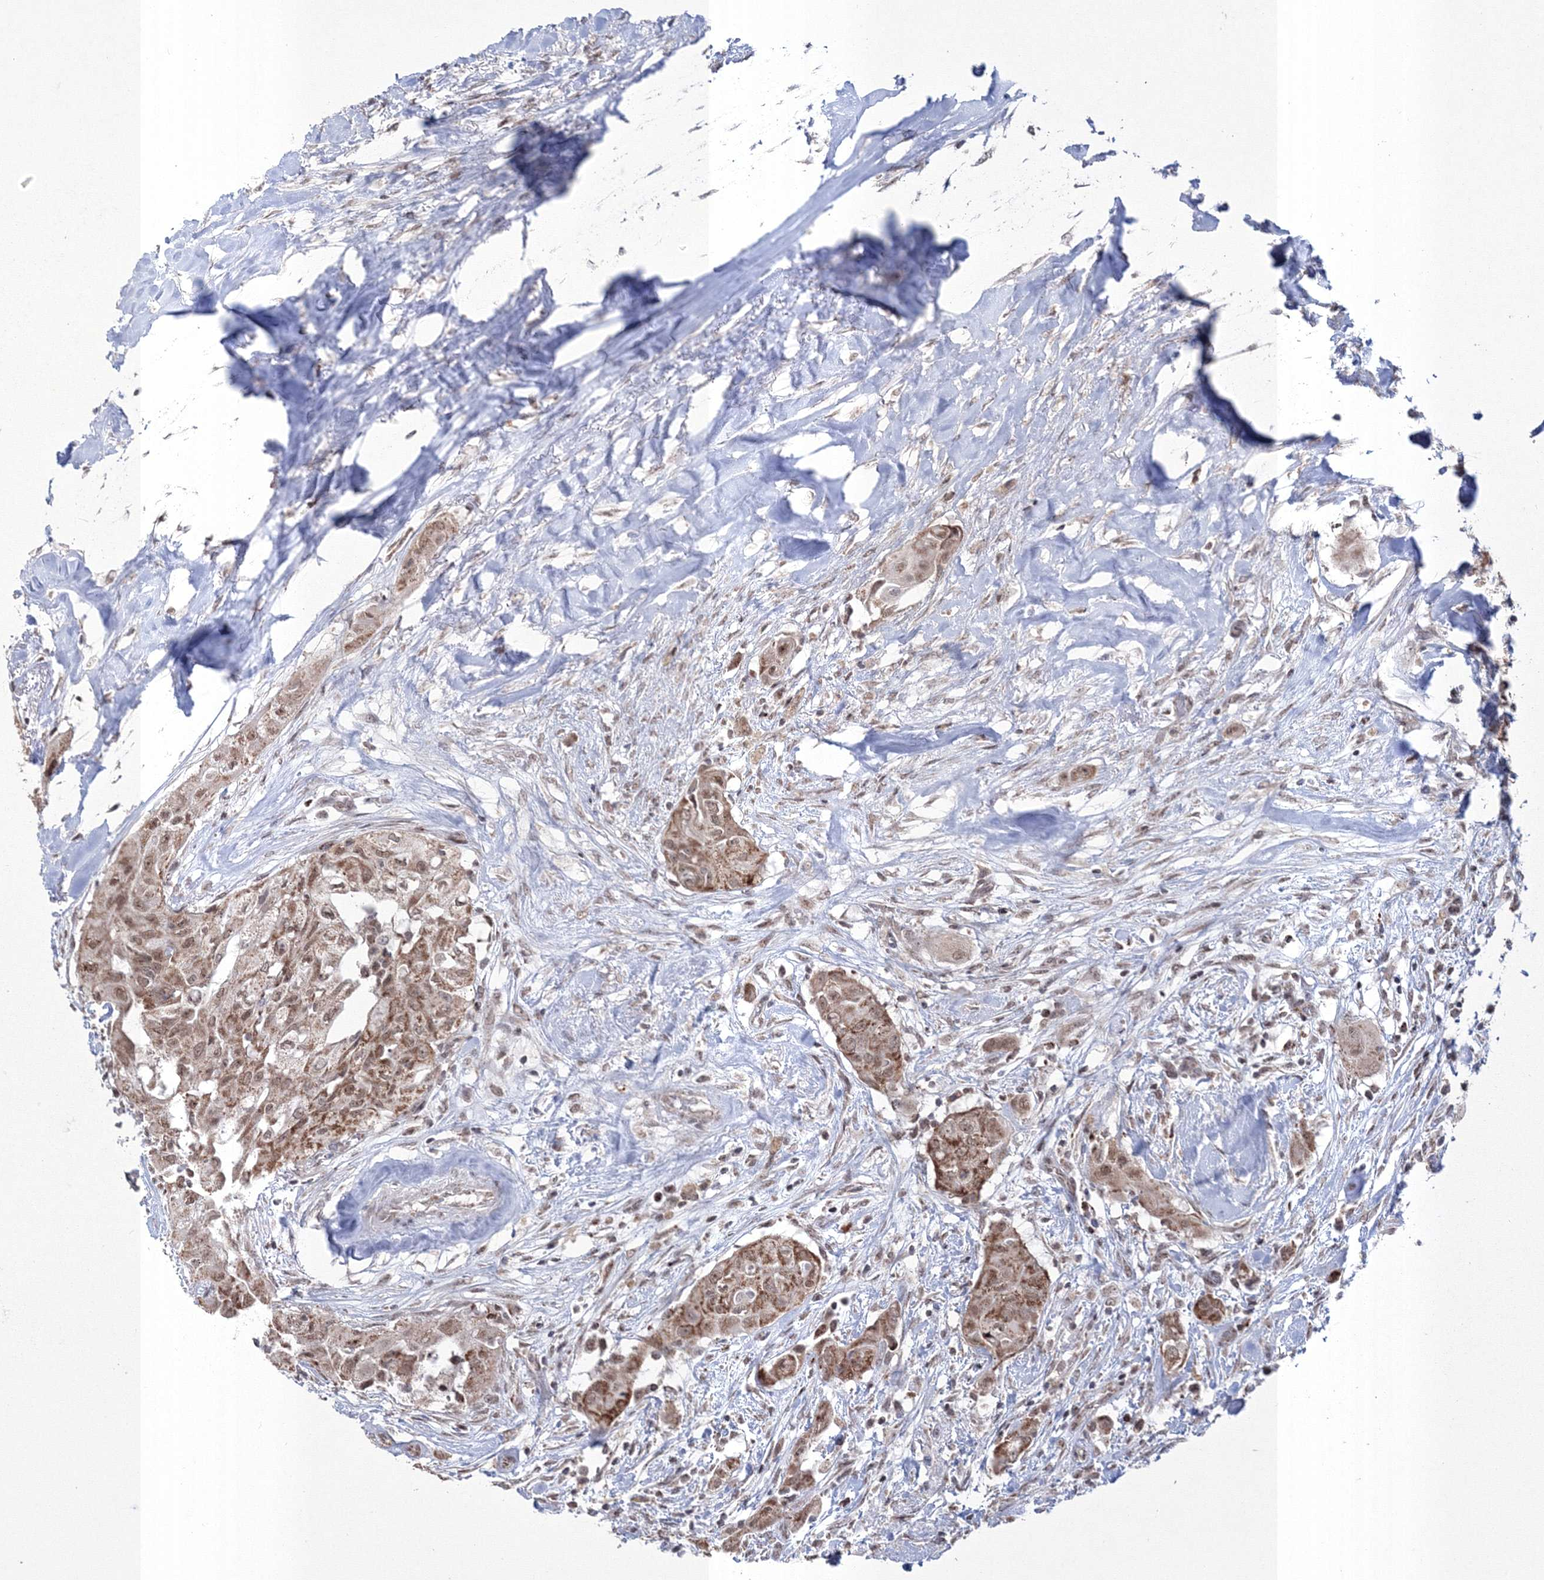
{"staining": {"intensity": "moderate", "quantity": ">75%", "location": "cytoplasmic/membranous,nuclear"}, "tissue": "thyroid cancer", "cell_type": "Tumor cells", "image_type": "cancer", "snomed": [{"axis": "morphology", "description": "Papillary adenocarcinoma, NOS"}, {"axis": "topography", "description": "Thyroid gland"}], "caption": "Thyroid papillary adenocarcinoma tissue reveals moderate cytoplasmic/membranous and nuclear expression in approximately >75% of tumor cells, visualized by immunohistochemistry.", "gene": "GRSF1", "patient": {"sex": "female", "age": 59}}